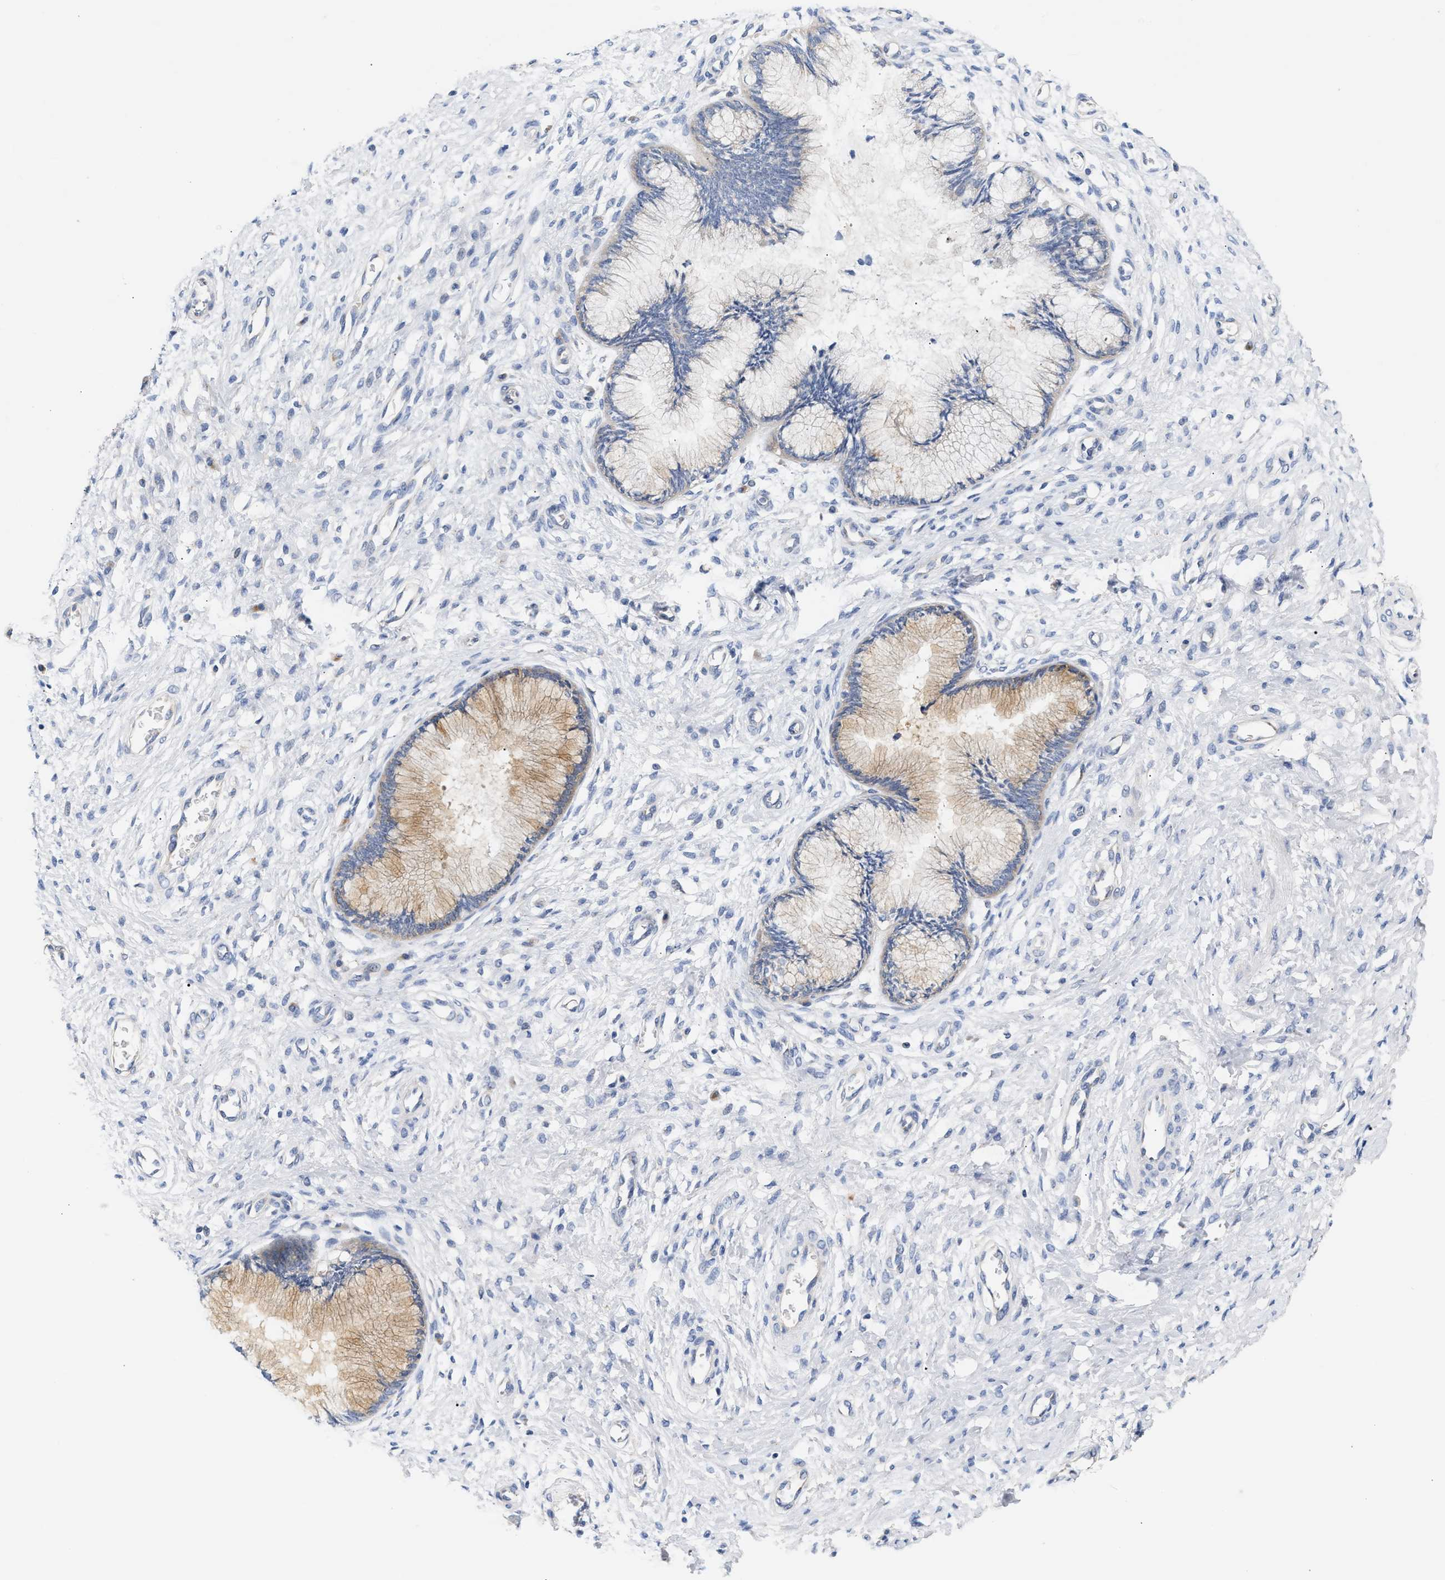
{"staining": {"intensity": "moderate", "quantity": "25%-75%", "location": "cytoplasmic/membranous"}, "tissue": "cervix", "cell_type": "Glandular cells", "image_type": "normal", "snomed": [{"axis": "morphology", "description": "Normal tissue, NOS"}, {"axis": "topography", "description": "Cervix"}], "caption": "Moderate cytoplasmic/membranous staining is seen in approximately 25%-75% of glandular cells in normal cervix. (IHC, brightfield microscopy, high magnification).", "gene": "TRIM50", "patient": {"sex": "female", "age": 55}}